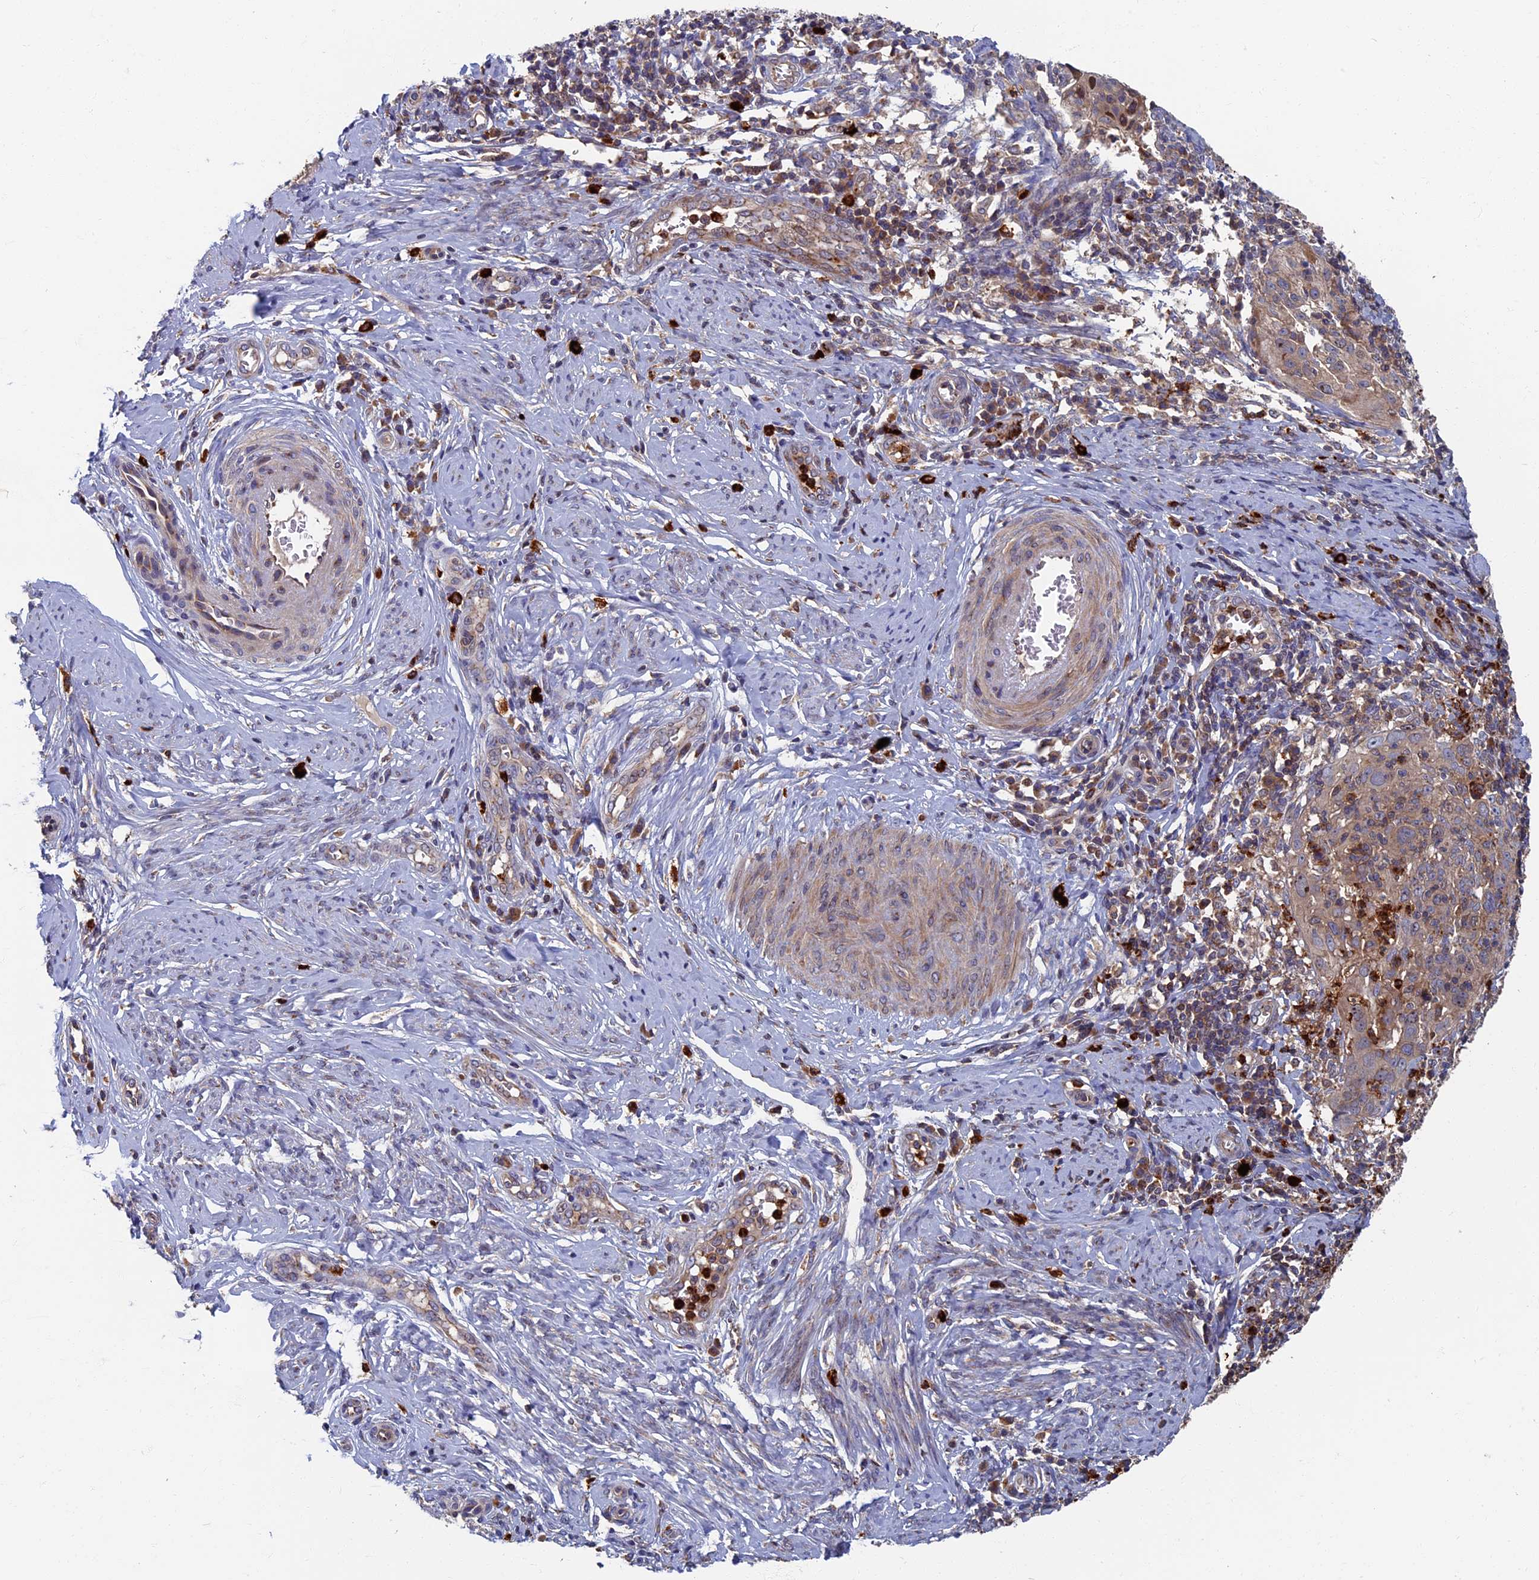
{"staining": {"intensity": "weak", "quantity": "25%-75%", "location": "cytoplasmic/membranous"}, "tissue": "cervical cancer", "cell_type": "Tumor cells", "image_type": "cancer", "snomed": [{"axis": "morphology", "description": "Normal tissue, NOS"}, {"axis": "morphology", "description": "Squamous cell carcinoma, NOS"}, {"axis": "topography", "description": "Cervix"}], "caption": "Protein expression analysis of cervical cancer reveals weak cytoplasmic/membranous positivity in approximately 25%-75% of tumor cells.", "gene": "TNK2", "patient": {"sex": "female", "age": 31}}